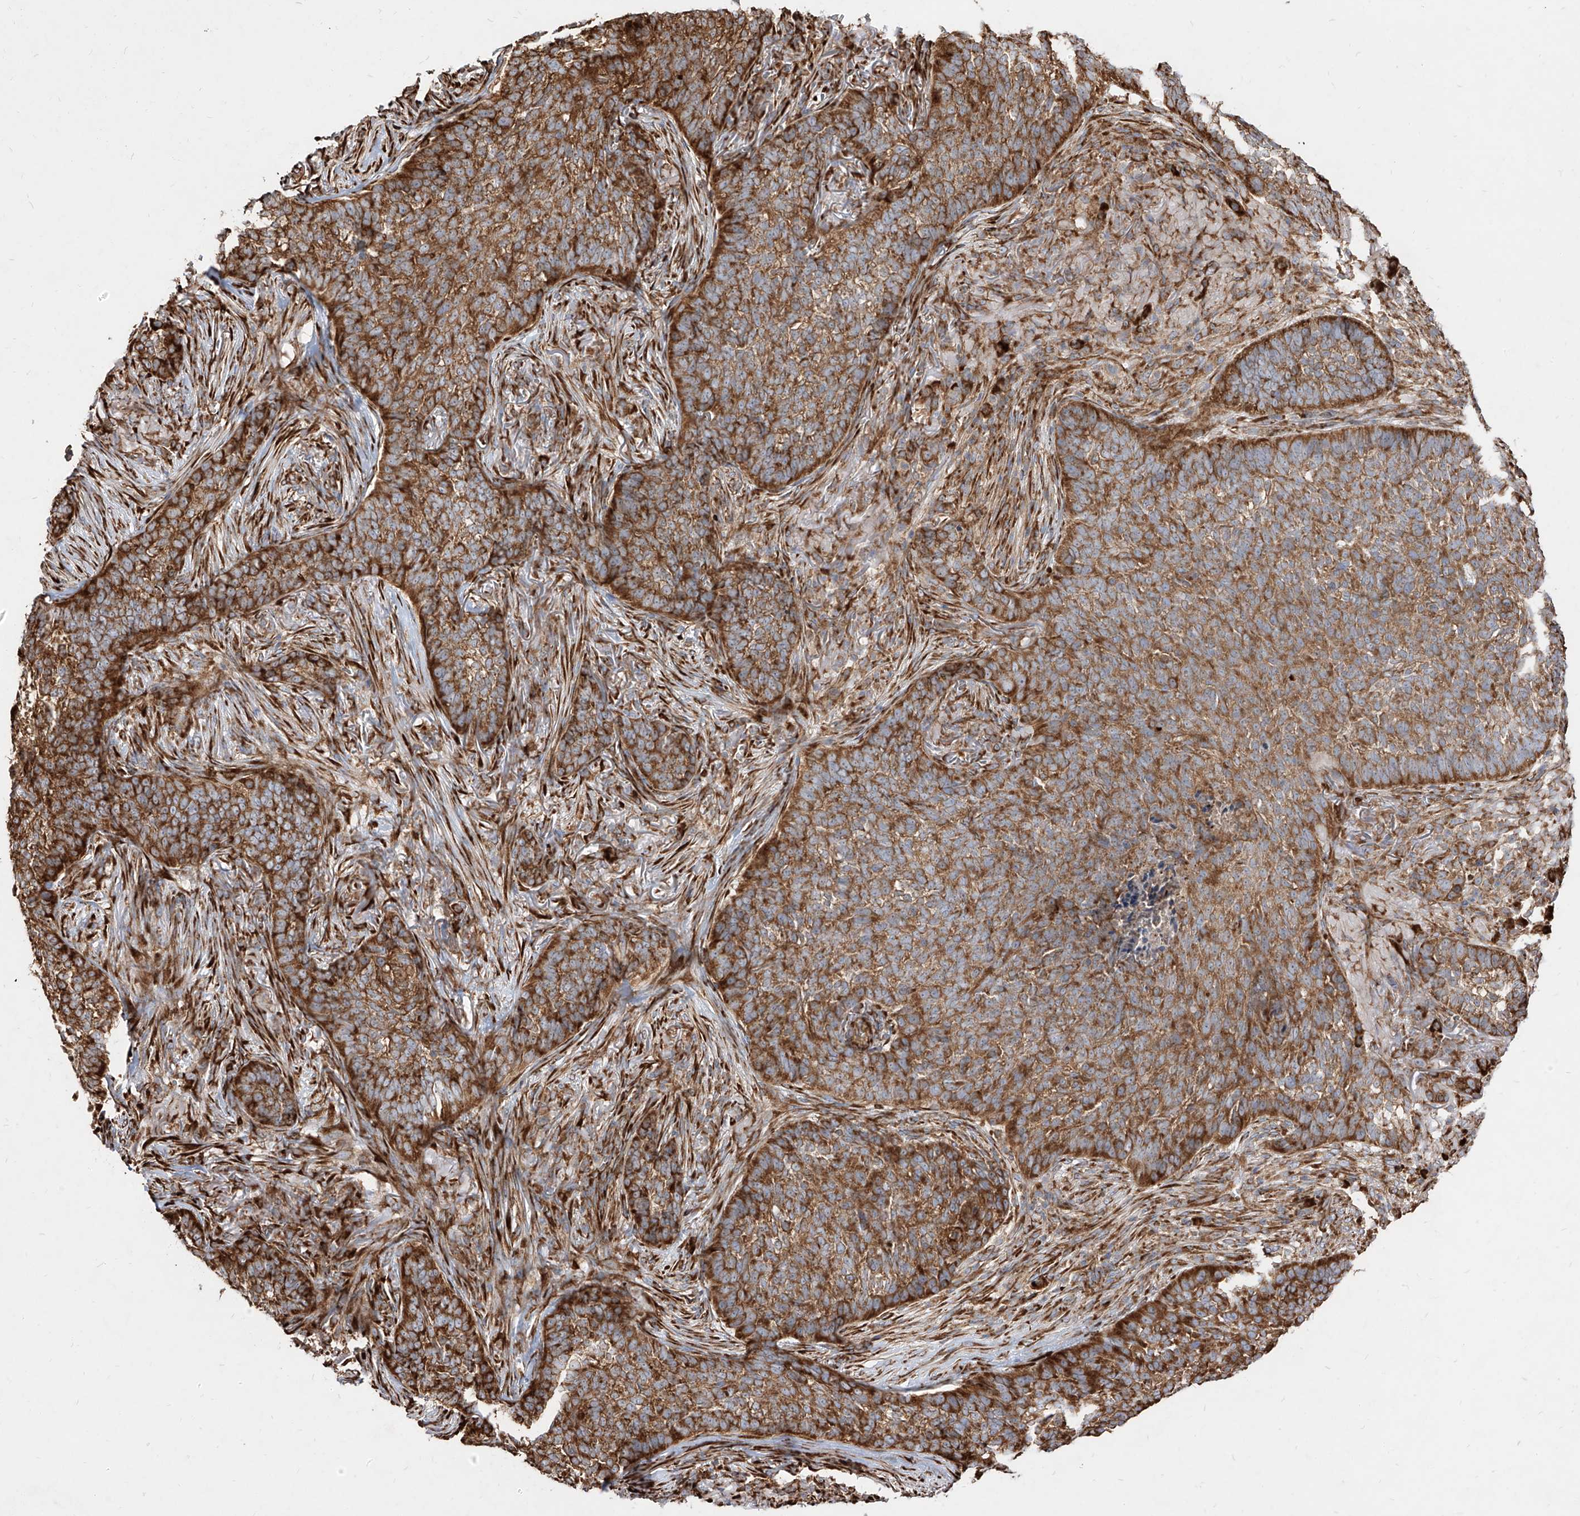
{"staining": {"intensity": "strong", "quantity": ">75%", "location": "cytoplasmic/membranous"}, "tissue": "skin cancer", "cell_type": "Tumor cells", "image_type": "cancer", "snomed": [{"axis": "morphology", "description": "Basal cell carcinoma"}, {"axis": "topography", "description": "Skin"}], "caption": "A histopathology image of skin cancer stained for a protein demonstrates strong cytoplasmic/membranous brown staining in tumor cells.", "gene": "RPS25", "patient": {"sex": "male", "age": 85}}